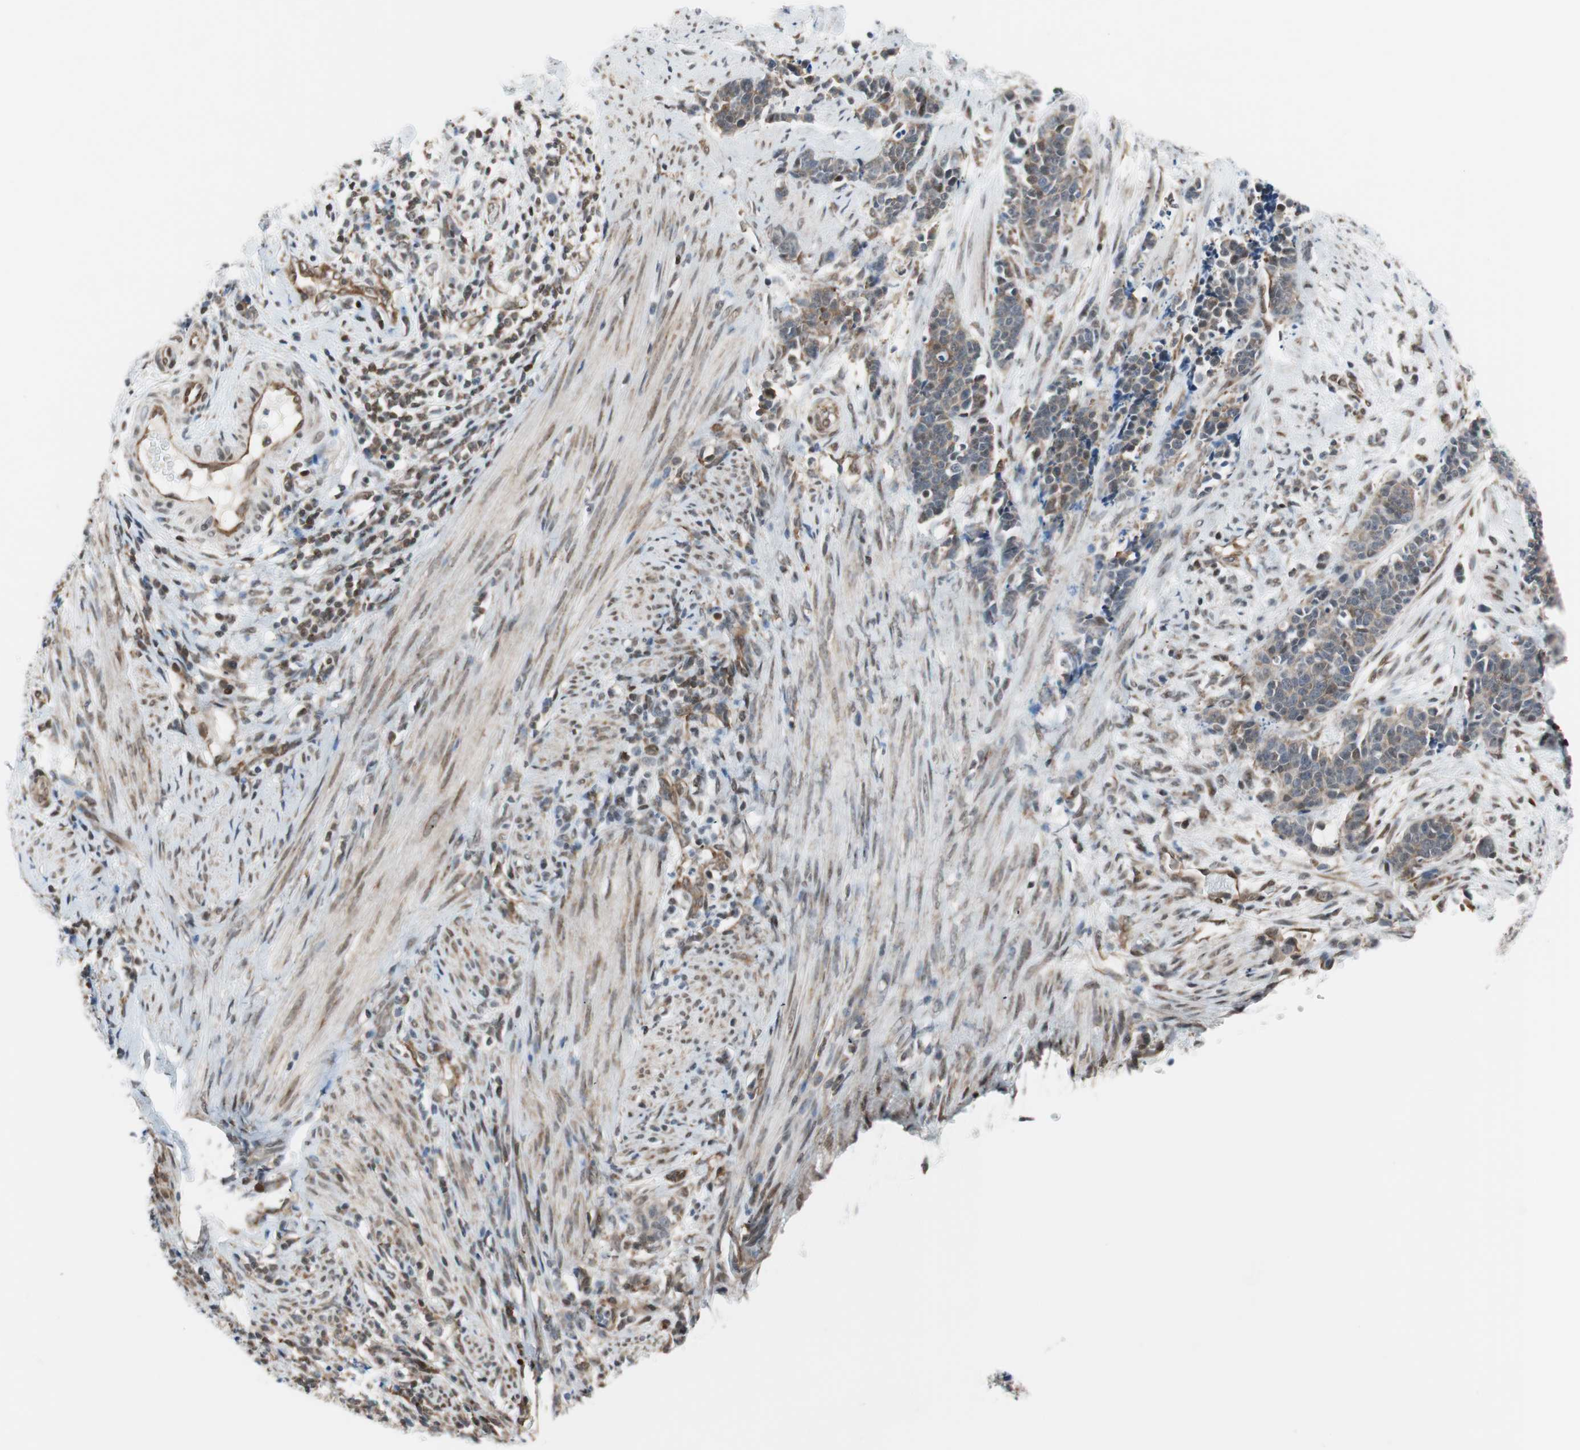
{"staining": {"intensity": "moderate", "quantity": ">75%", "location": "cytoplasmic/membranous"}, "tissue": "cervical cancer", "cell_type": "Tumor cells", "image_type": "cancer", "snomed": [{"axis": "morphology", "description": "Squamous cell carcinoma, NOS"}, {"axis": "topography", "description": "Cervix"}], "caption": "Immunohistochemistry (IHC) histopathology image of neoplastic tissue: human cervical cancer stained using immunohistochemistry (IHC) reveals medium levels of moderate protein expression localized specifically in the cytoplasmic/membranous of tumor cells, appearing as a cytoplasmic/membranous brown color.", "gene": "ZNF512B", "patient": {"sex": "female", "age": 35}}